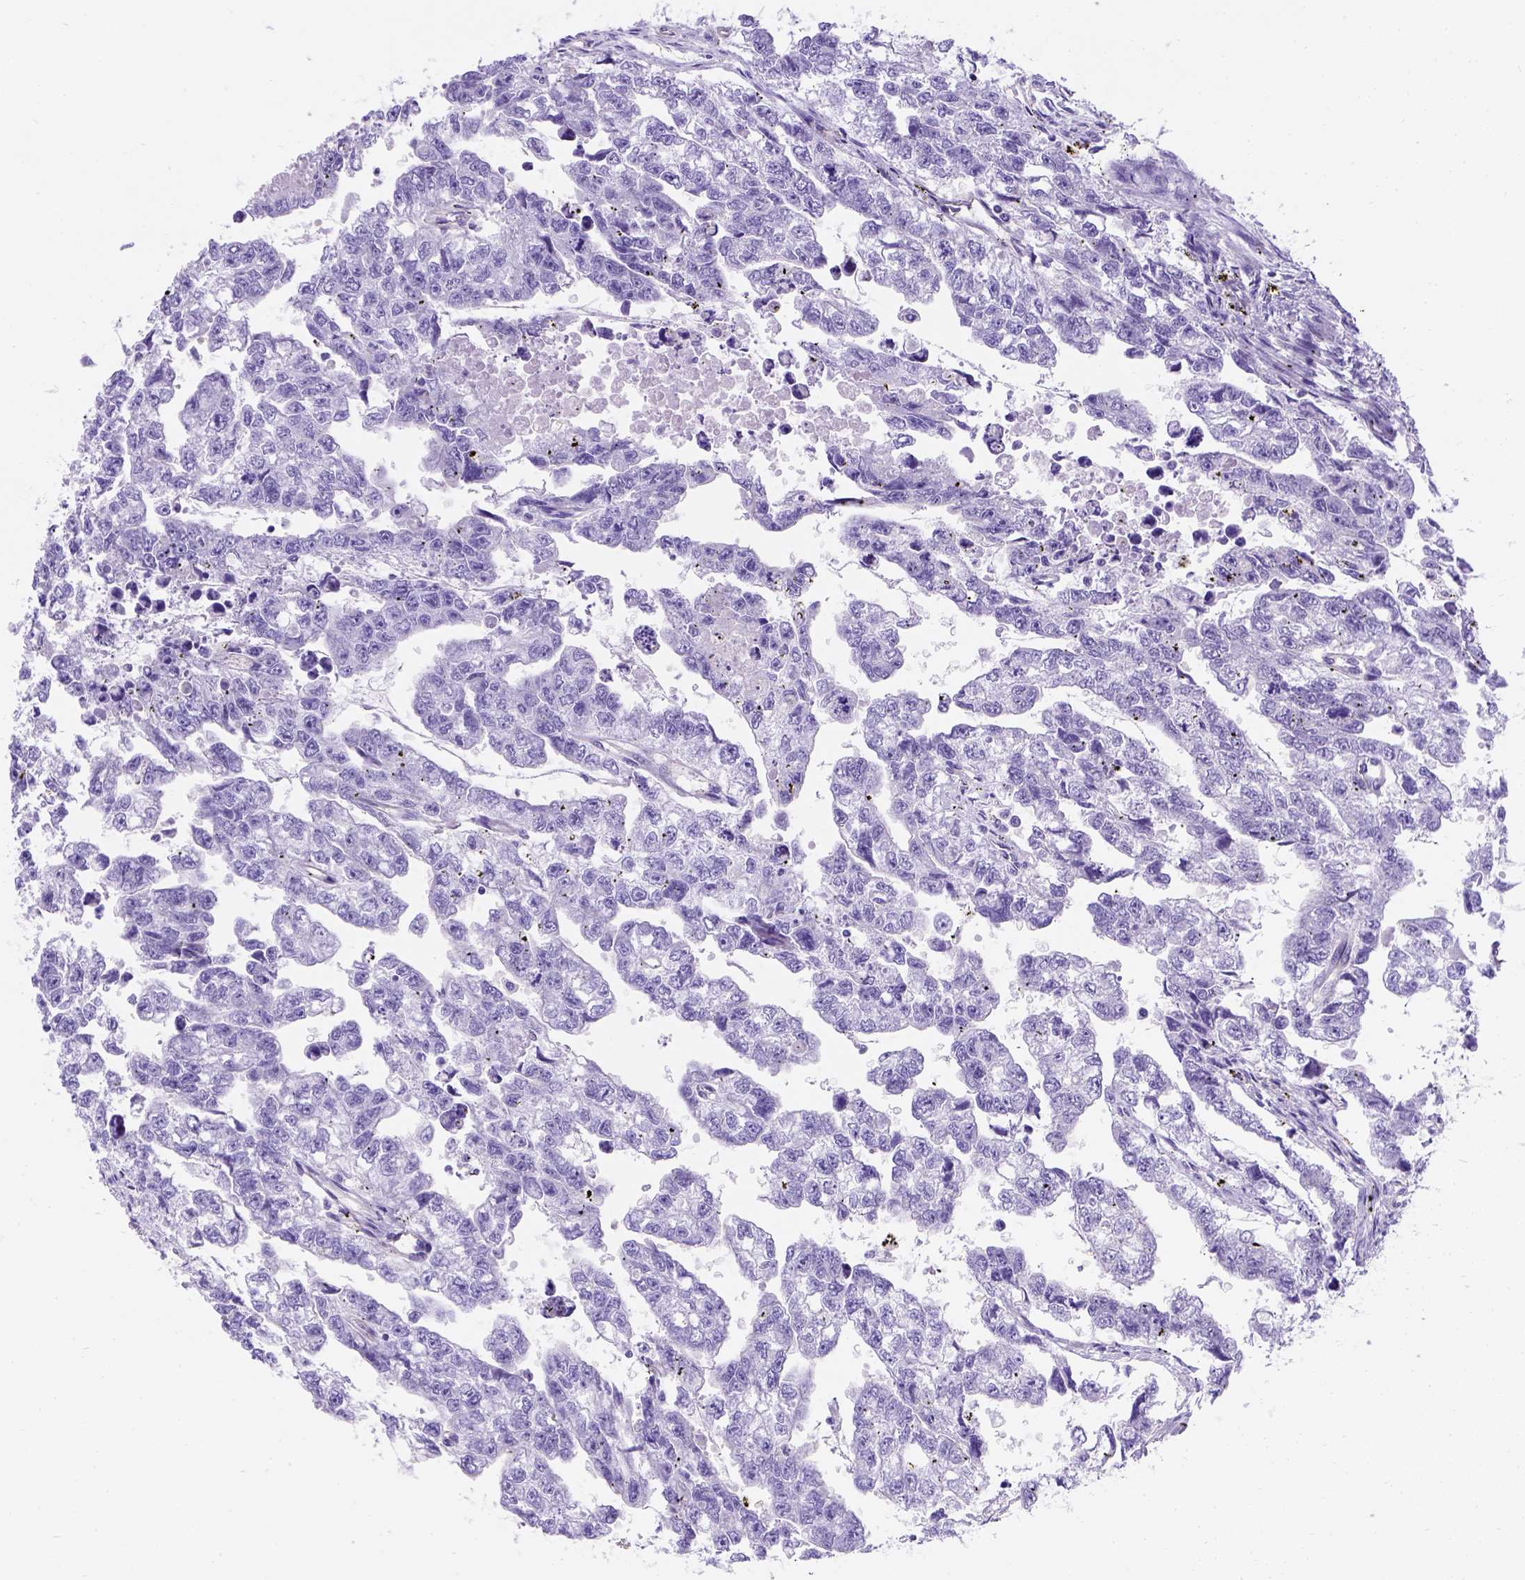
{"staining": {"intensity": "negative", "quantity": "none", "location": "none"}, "tissue": "testis cancer", "cell_type": "Tumor cells", "image_type": "cancer", "snomed": [{"axis": "morphology", "description": "Carcinoma, Embryonal, NOS"}, {"axis": "morphology", "description": "Teratoma, malignant, NOS"}, {"axis": "topography", "description": "Testis"}], "caption": "Testis cancer (malignant teratoma) was stained to show a protein in brown. There is no significant positivity in tumor cells.", "gene": "PHF7", "patient": {"sex": "male", "age": 44}}